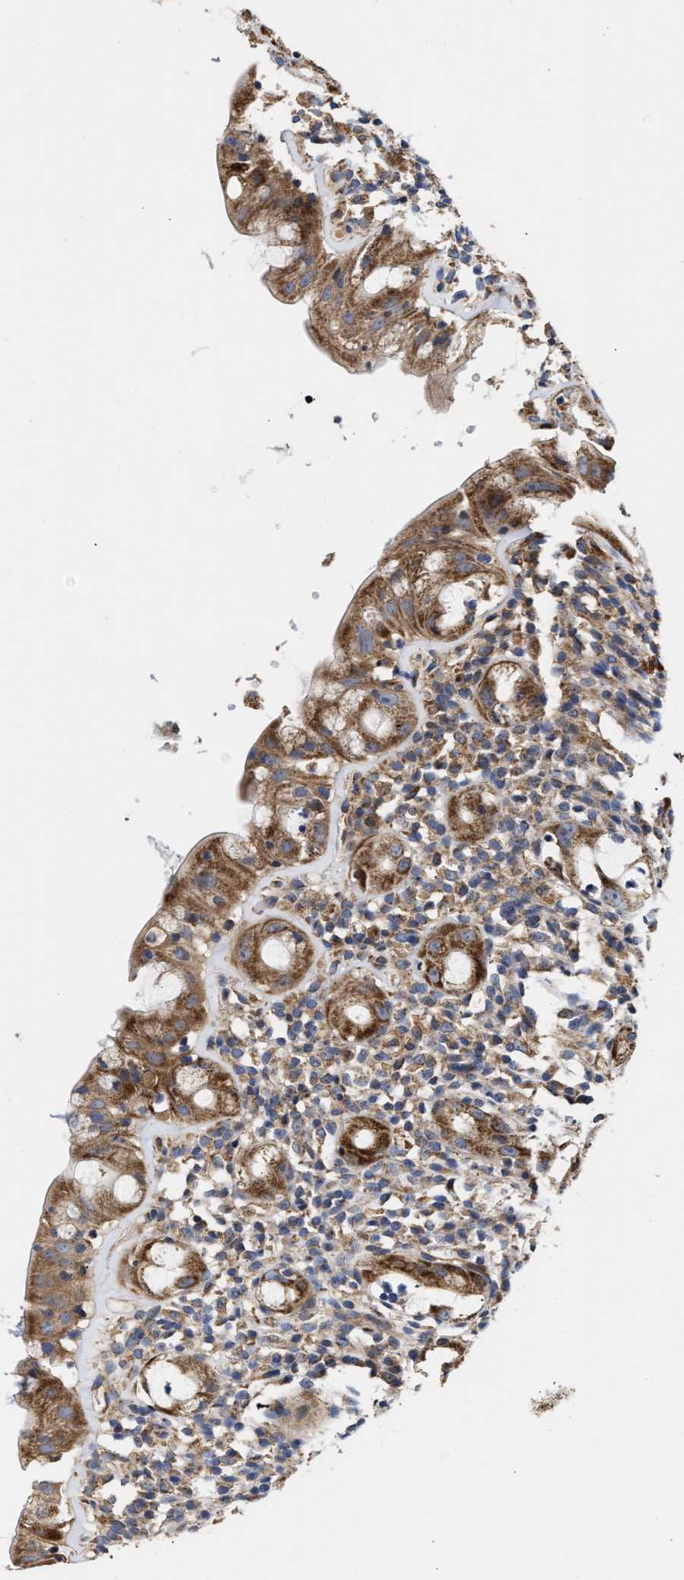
{"staining": {"intensity": "strong", "quantity": ">75%", "location": "cytoplasmic/membranous"}, "tissue": "rectum", "cell_type": "Glandular cells", "image_type": "normal", "snomed": [{"axis": "morphology", "description": "Normal tissue, NOS"}, {"axis": "topography", "description": "Rectum"}], "caption": "Normal rectum reveals strong cytoplasmic/membranous staining in about >75% of glandular cells, visualized by immunohistochemistry.", "gene": "MALSU1", "patient": {"sex": "male", "age": 44}}